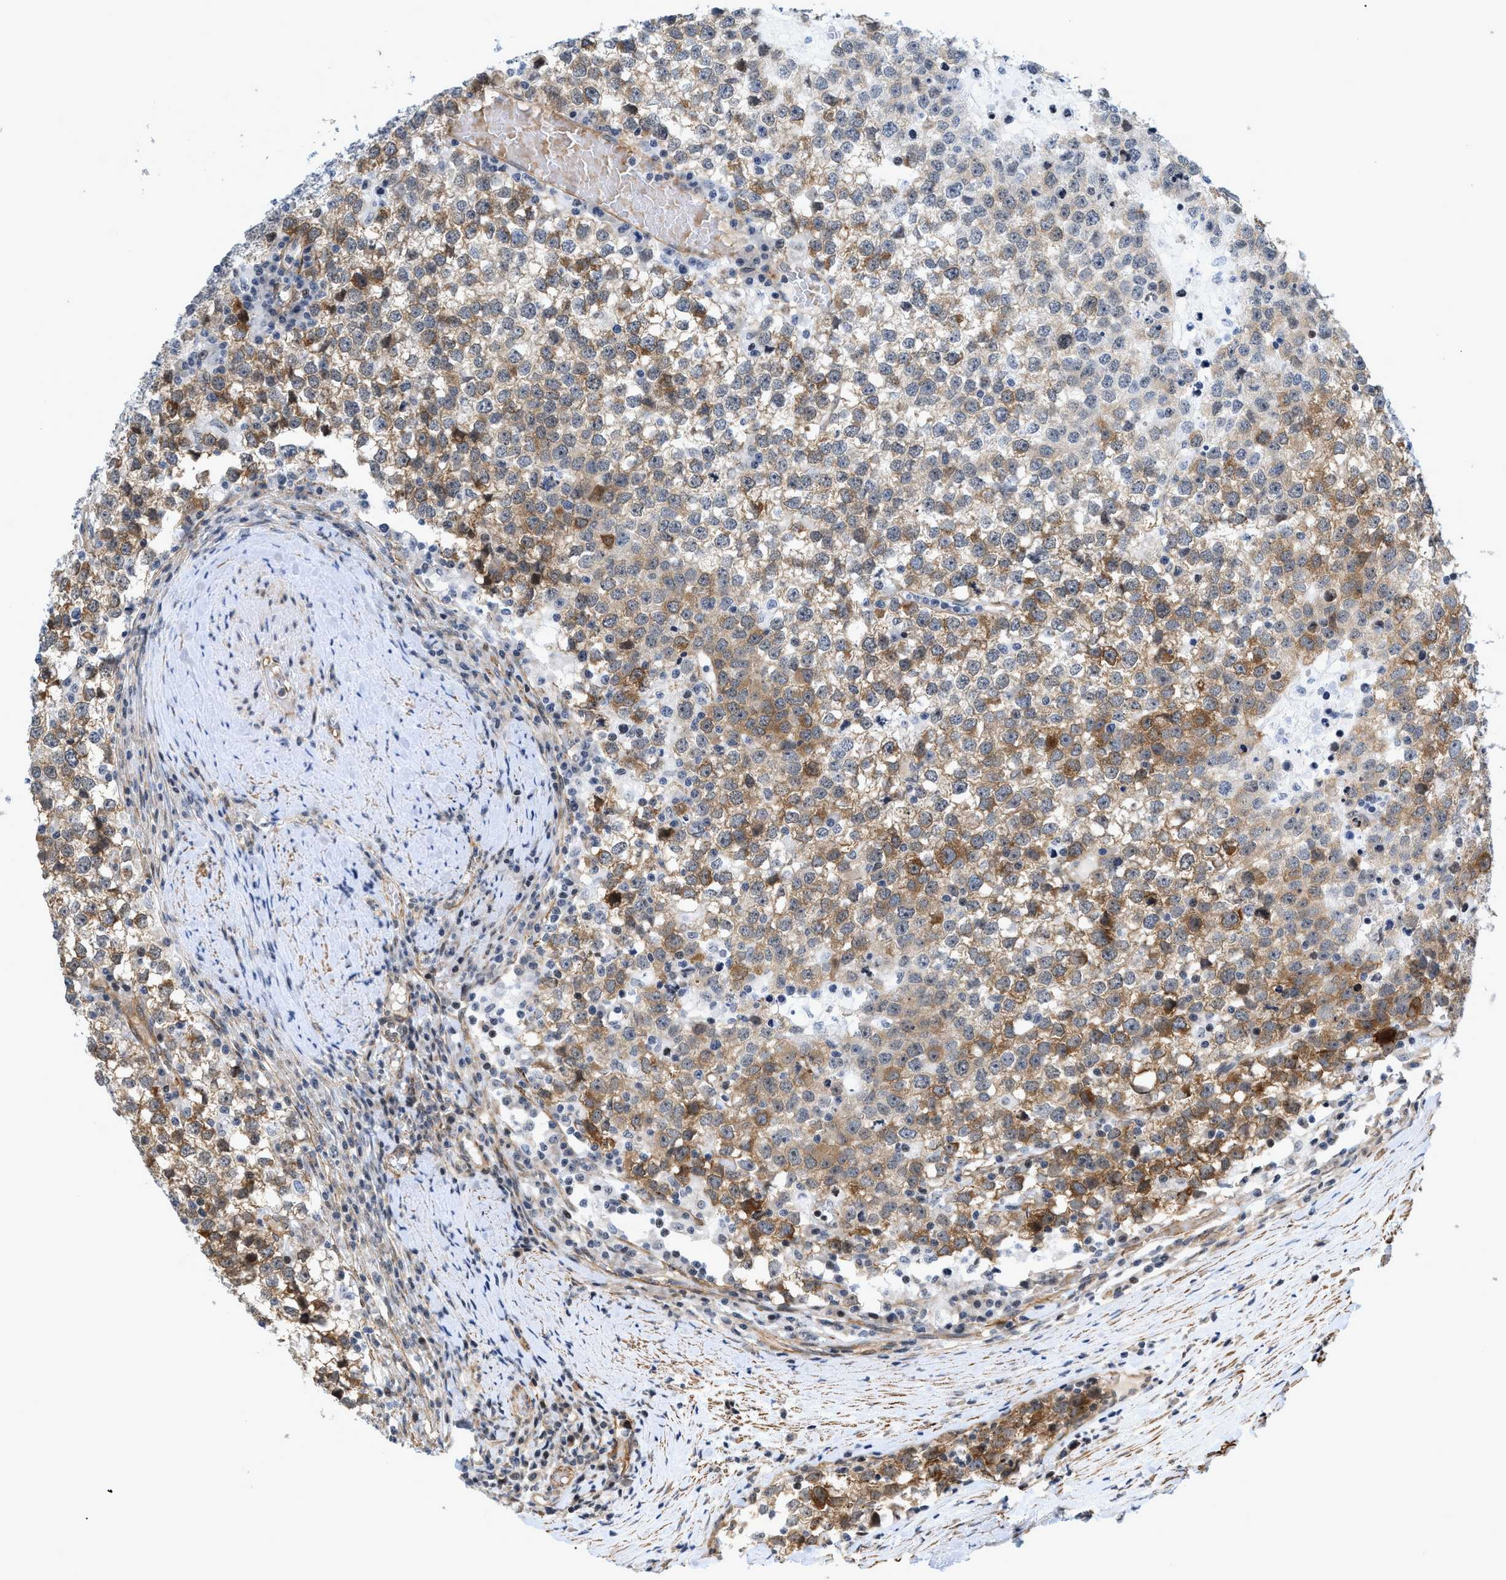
{"staining": {"intensity": "moderate", "quantity": "<25%", "location": "cytoplasmic/membranous"}, "tissue": "testis cancer", "cell_type": "Tumor cells", "image_type": "cancer", "snomed": [{"axis": "morphology", "description": "Seminoma, NOS"}, {"axis": "topography", "description": "Testis"}], "caption": "IHC (DAB (3,3'-diaminobenzidine)) staining of human testis cancer displays moderate cytoplasmic/membranous protein positivity in approximately <25% of tumor cells.", "gene": "GPRASP2", "patient": {"sex": "male", "age": 65}}